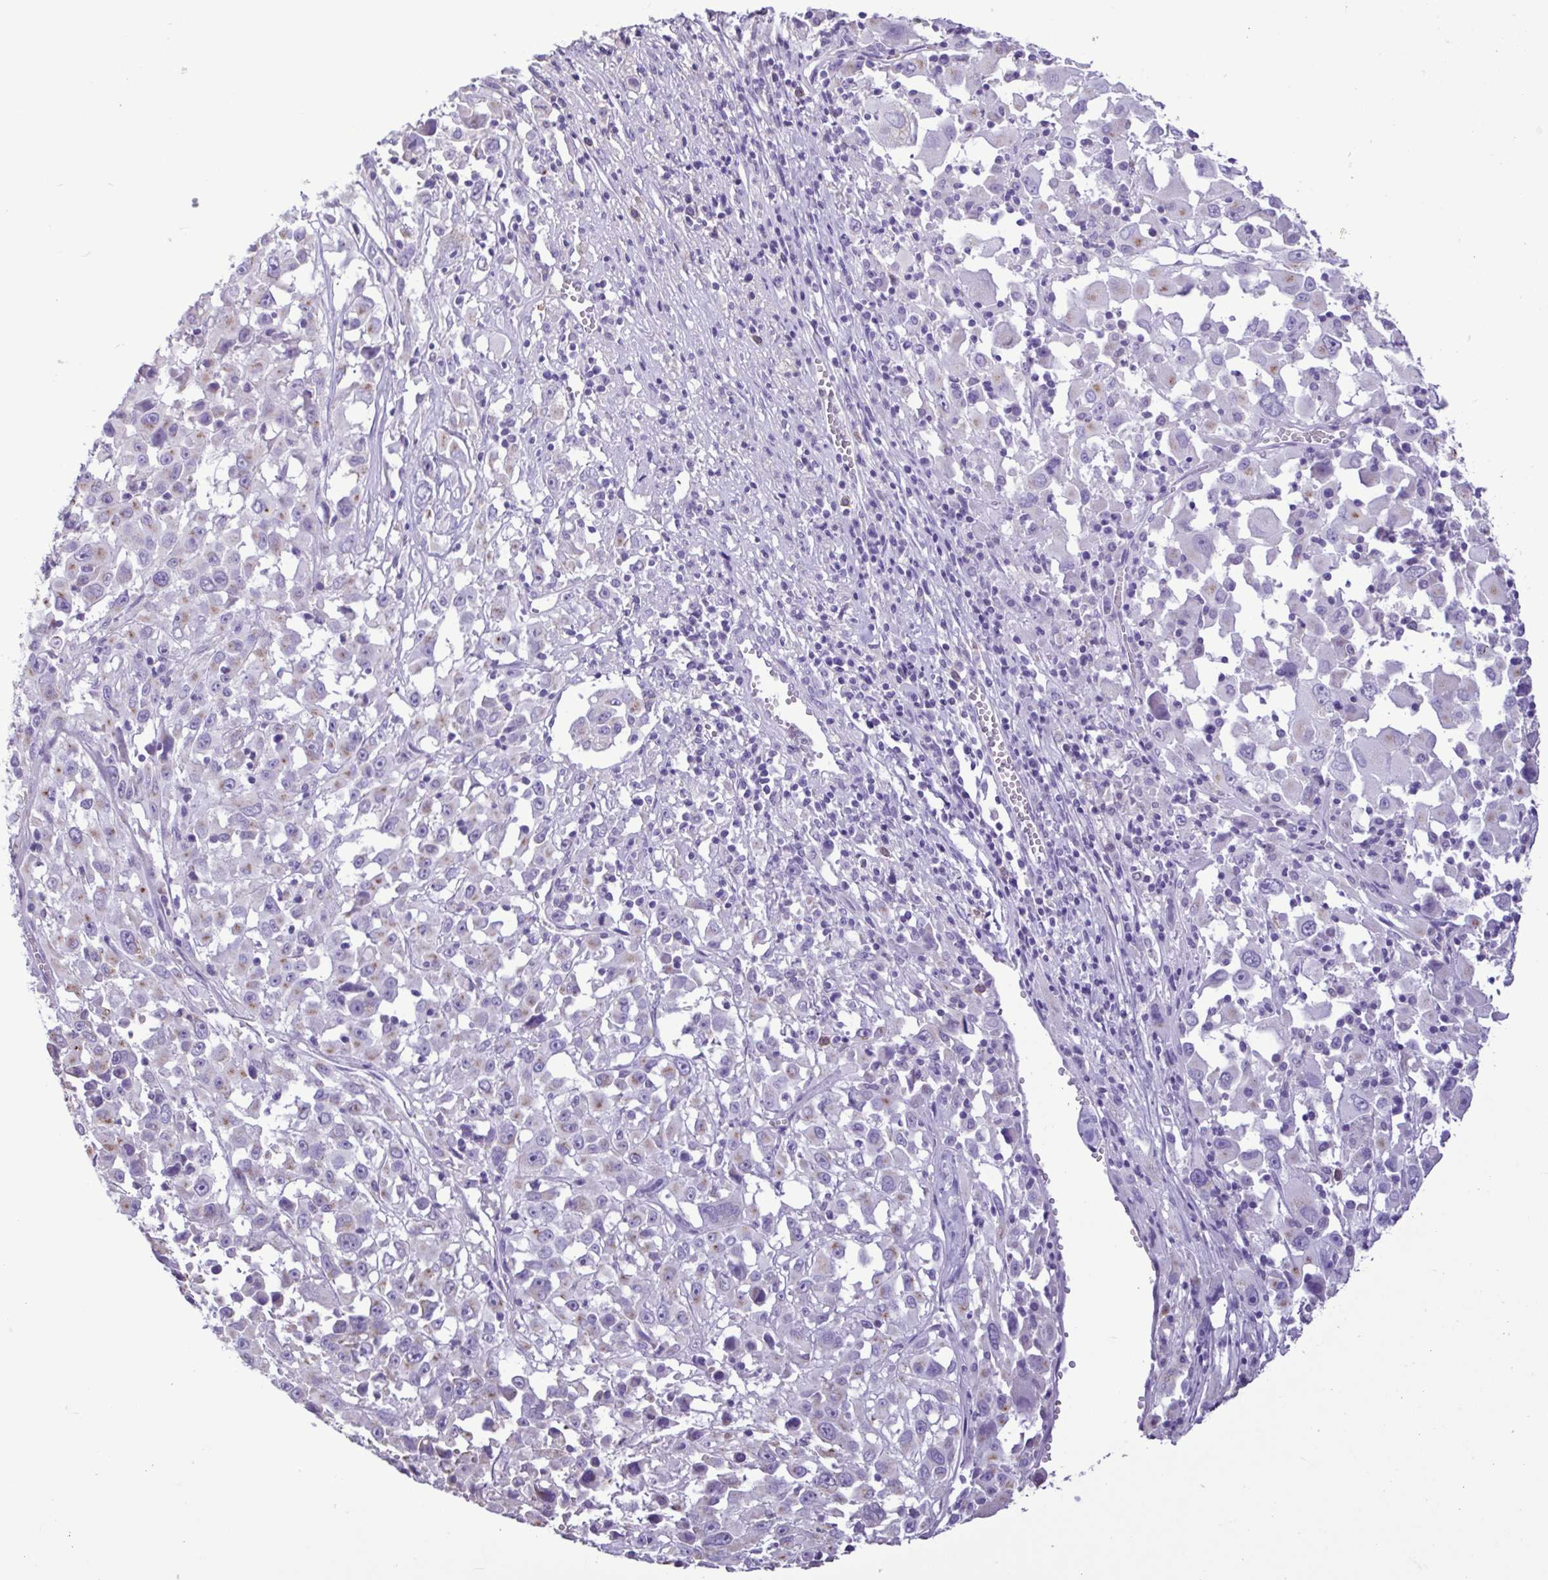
{"staining": {"intensity": "weak", "quantity": "<25%", "location": "cytoplasmic/membranous"}, "tissue": "melanoma", "cell_type": "Tumor cells", "image_type": "cancer", "snomed": [{"axis": "morphology", "description": "Malignant melanoma, Metastatic site"}, {"axis": "topography", "description": "Soft tissue"}], "caption": "Immunohistochemistry (IHC) image of neoplastic tissue: human melanoma stained with DAB exhibits no significant protein staining in tumor cells.", "gene": "CBY2", "patient": {"sex": "male", "age": 50}}